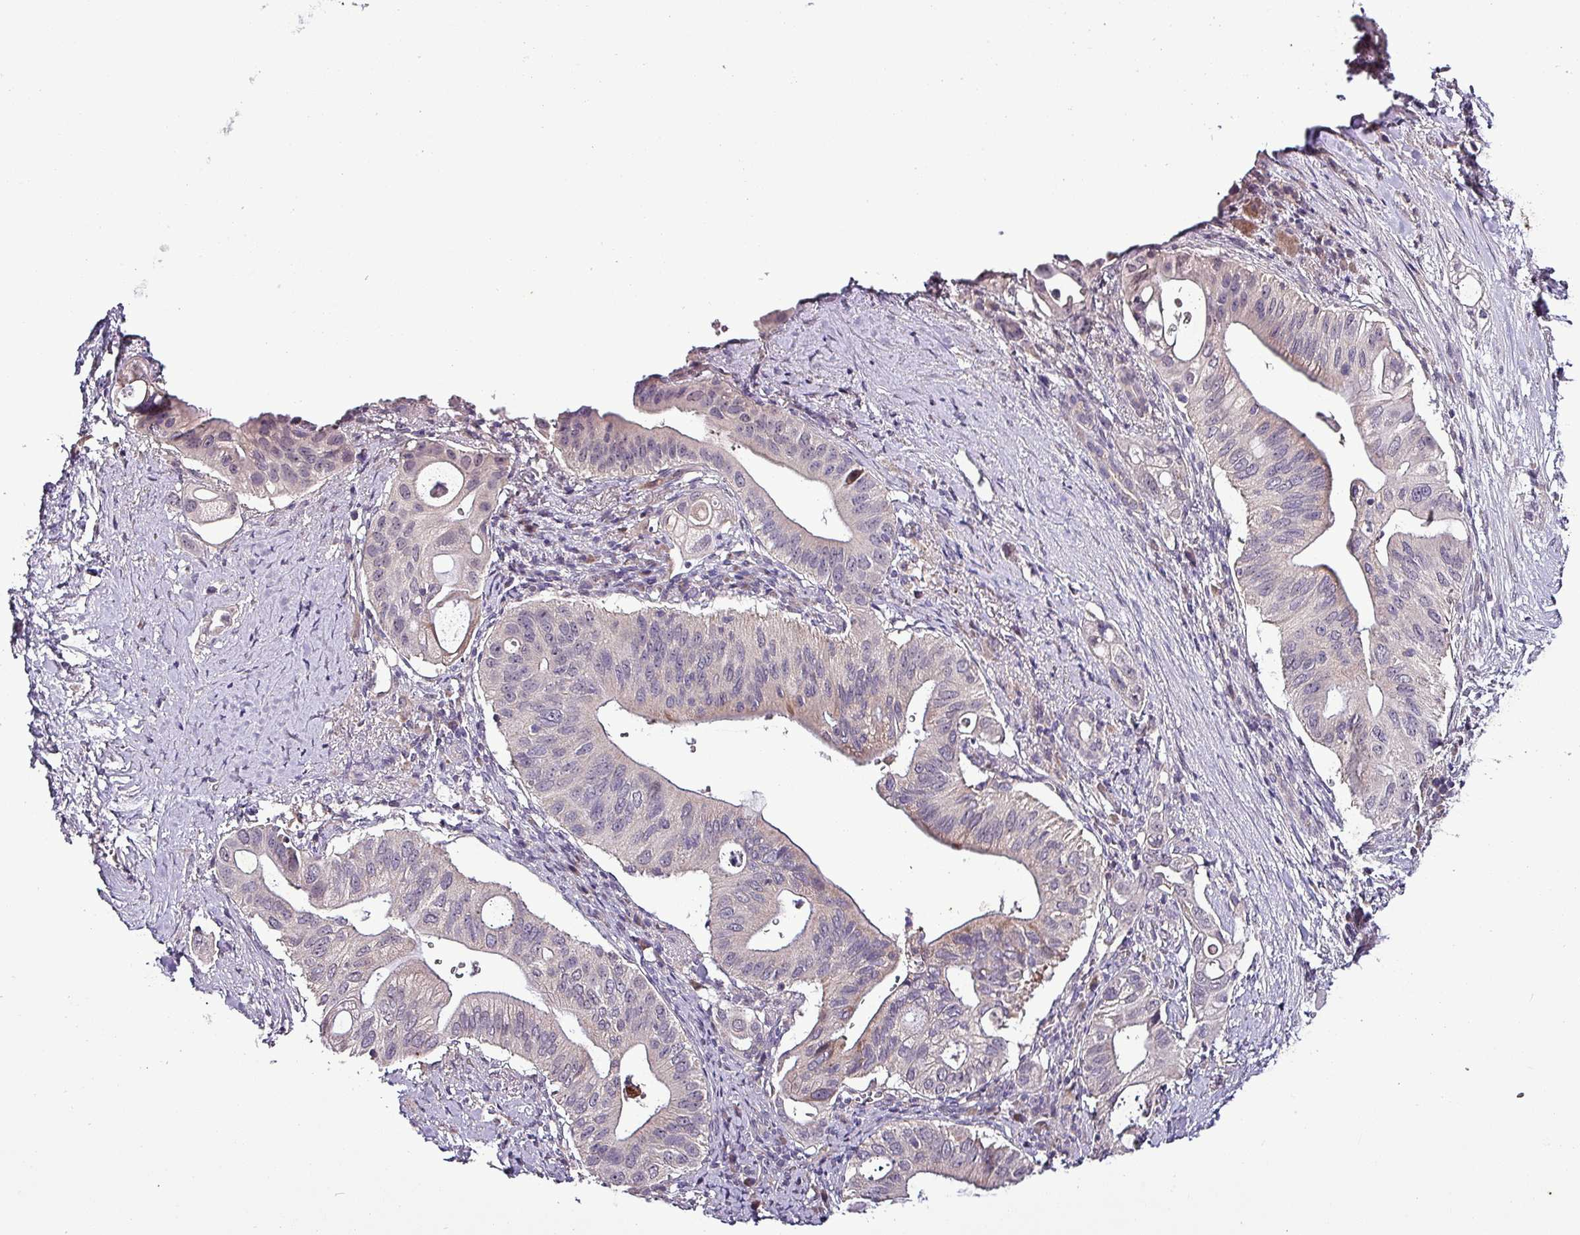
{"staining": {"intensity": "moderate", "quantity": "<25%", "location": "cytoplasmic/membranous,nuclear"}, "tissue": "pancreatic cancer", "cell_type": "Tumor cells", "image_type": "cancer", "snomed": [{"axis": "morphology", "description": "Adenocarcinoma, NOS"}, {"axis": "topography", "description": "Pancreas"}], "caption": "Moderate cytoplasmic/membranous and nuclear positivity for a protein is seen in about <25% of tumor cells of adenocarcinoma (pancreatic) using IHC.", "gene": "GRAPL", "patient": {"sex": "female", "age": 72}}